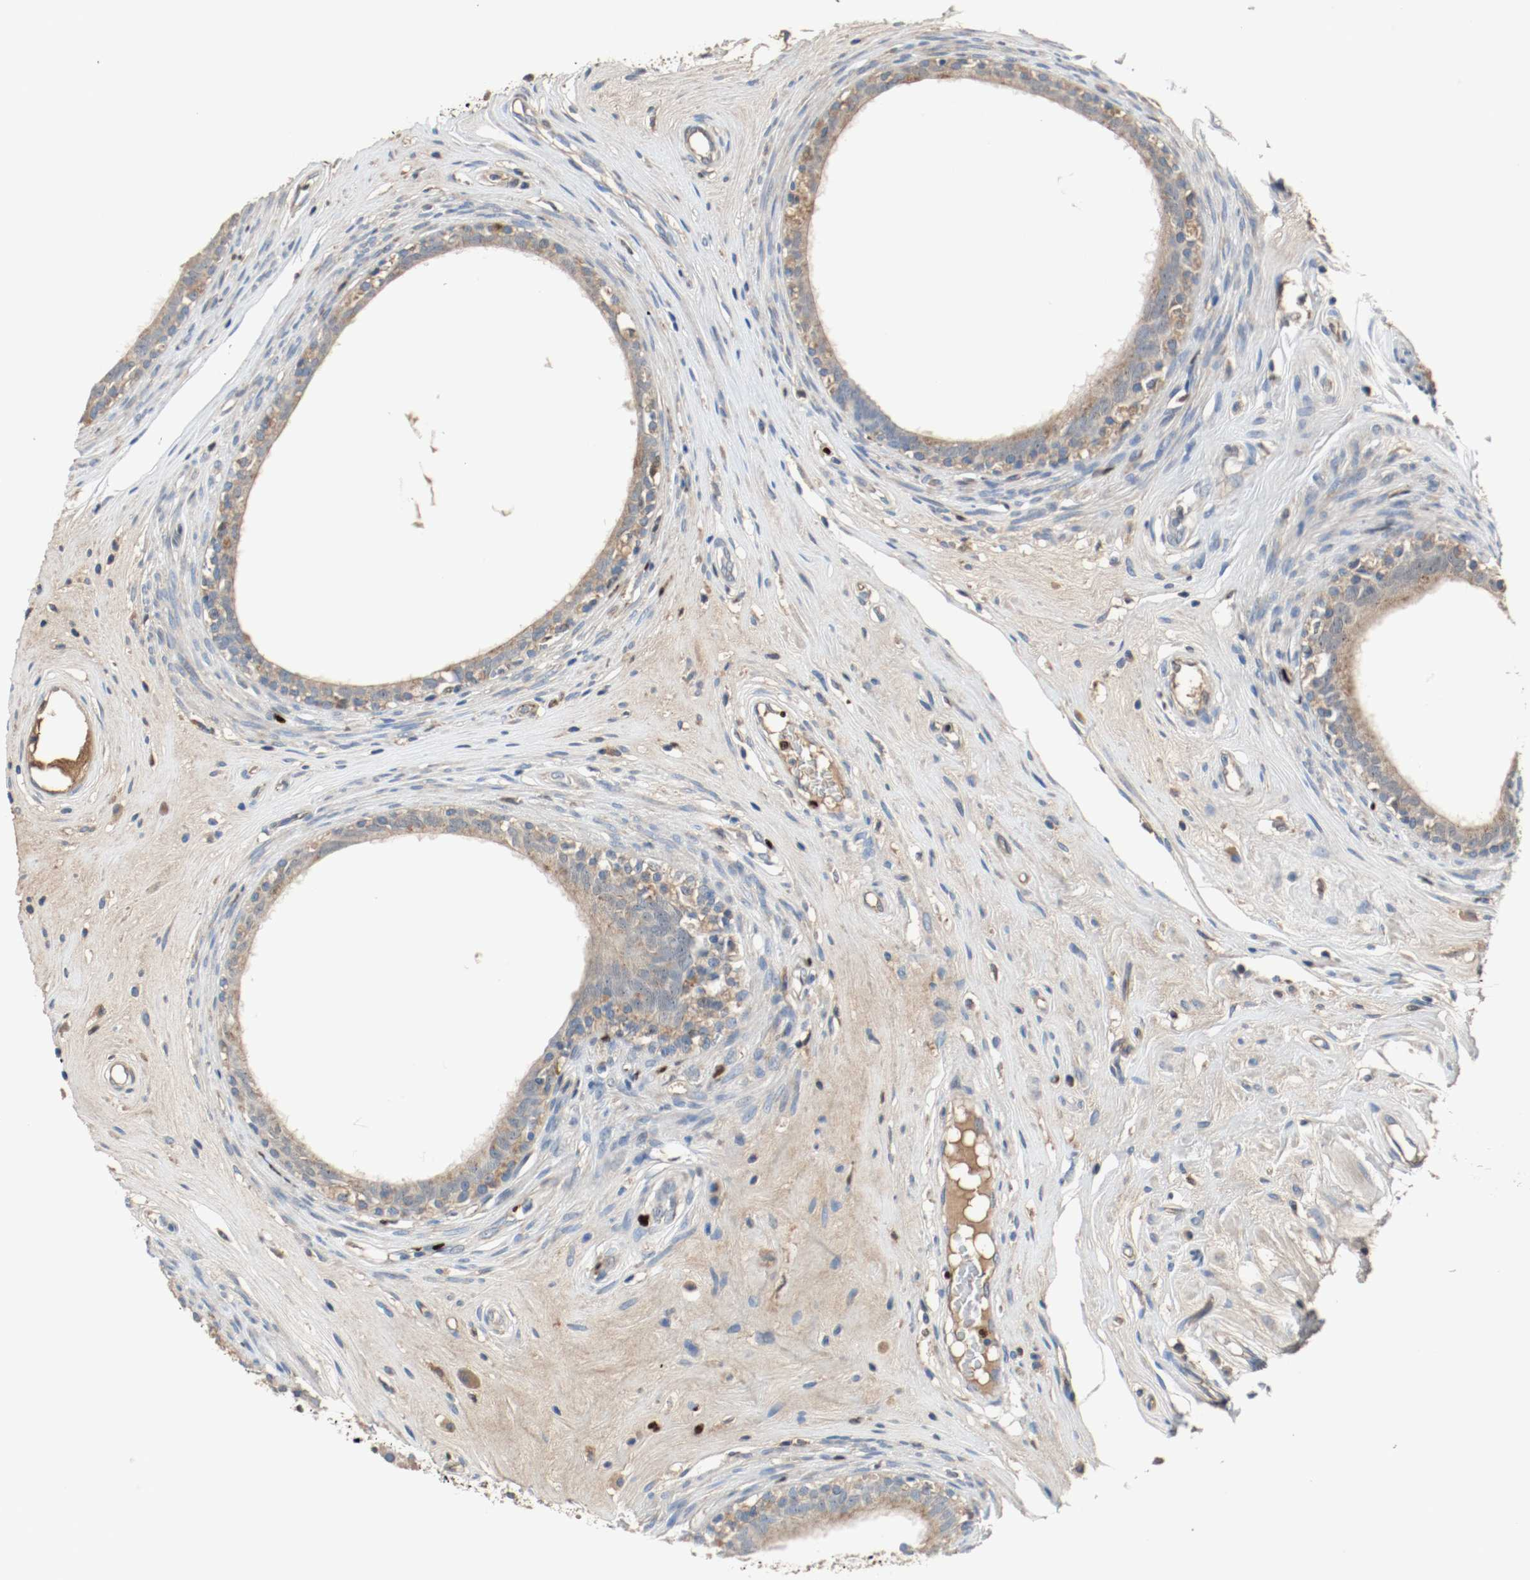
{"staining": {"intensity": "weak", "quantity": ">75%", "location": "cytoplasmic/membranous"}, "tissue": "epididymis", "cell_type": "Glandular cells", "image_type": "normal", "snomed": [{"axis": "morphology", "description": "Normal tissue, NOS"}, {"axis": "morphology", "description": "Inflammation, NOS"}, {"axis": "topography", "description": "Epididymis"}], "caption": "Immunohistochemistry (IHC) photomicrograph of normal epididymis: human epididymis stained using immunohistochemistry reveals low levels of weak protein expression localized specifically in the cytoplasmic/membranous of glandular cells, appearing as a cytoplasmic/membranous brown color.", "gene": "BLK", "patient": {"sex": "male", "age": 84}}